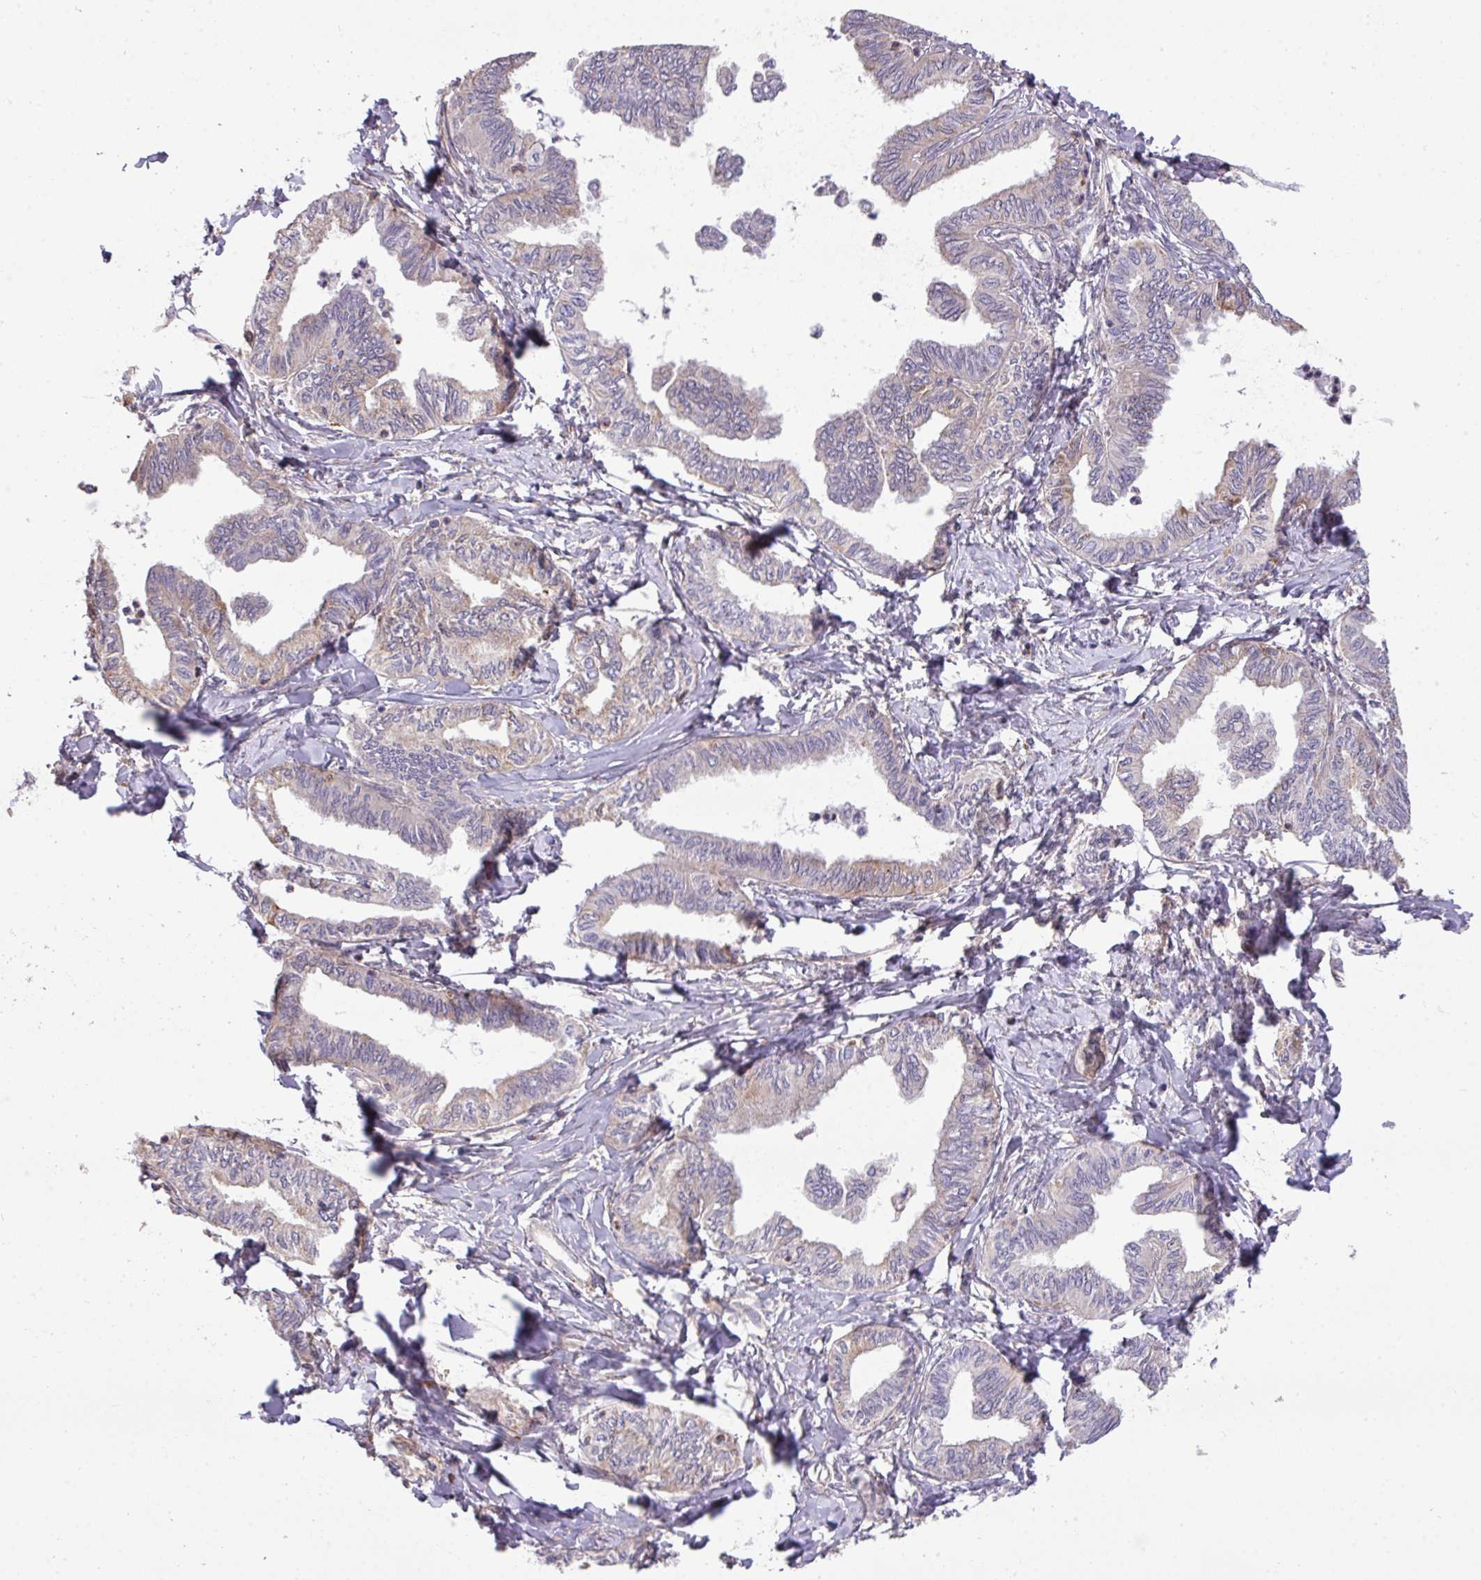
{"staining": {"intensity": "weak", "quantity": "25%-75%", "location": "cytoplasmic/membranous"}, "tissue": "ovarian cancer", "cell_type": "Tumor cells", "image_type": "cancer", "snomed": [{"axis": "morphology", "description": "Carcinoma, endometroid"}, {"axis": "topography", "description": "Ovary"}], "caption": "Ovarian cancer (endometroid carcinoma) tissue displays weak cytoplasmic/membranous staining in about 25%-75% of tumor cells", "gene": "LRRC41", "patient": {"sex": "female", "age": 70}}